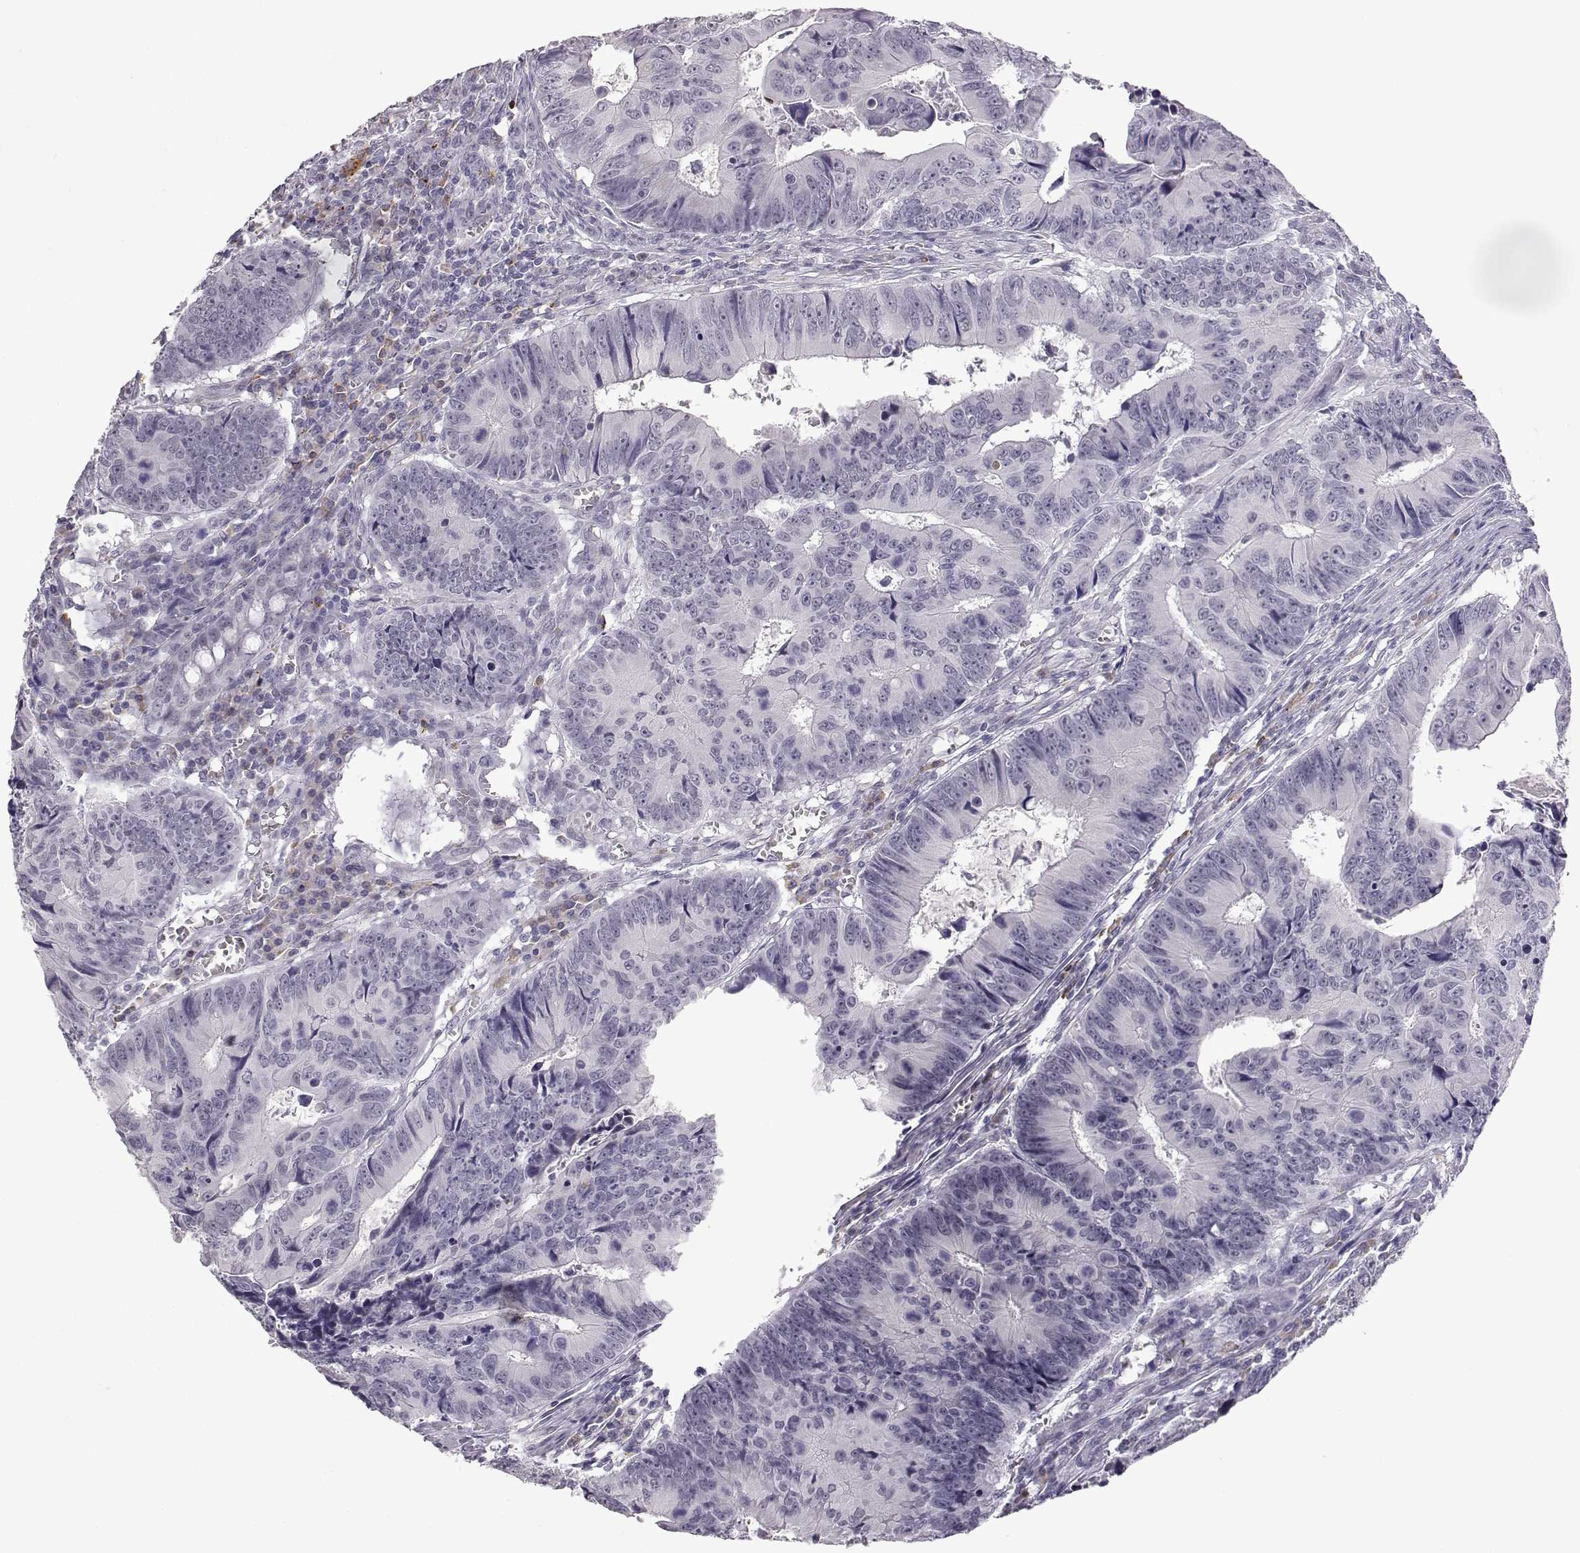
{"staining": {"intensity": "negative", "quantity": "none", "location": "none"}, "tissue": "colorectal cancer", "cell_type": "Tumor cells", "image_type": "cancer", "snomed": [{"axis": "morphology", "description": "Adenocarcinoma, NOS"}, {"axis": "topography", "description": "Colon"}], "caption": "Immunohistochemical staining of human colorectal cancer (adenocarcinoma) shows no significant expression in tumor cells.", "gene": "VGF", "patient": {"sex": "female", "age": 87}}